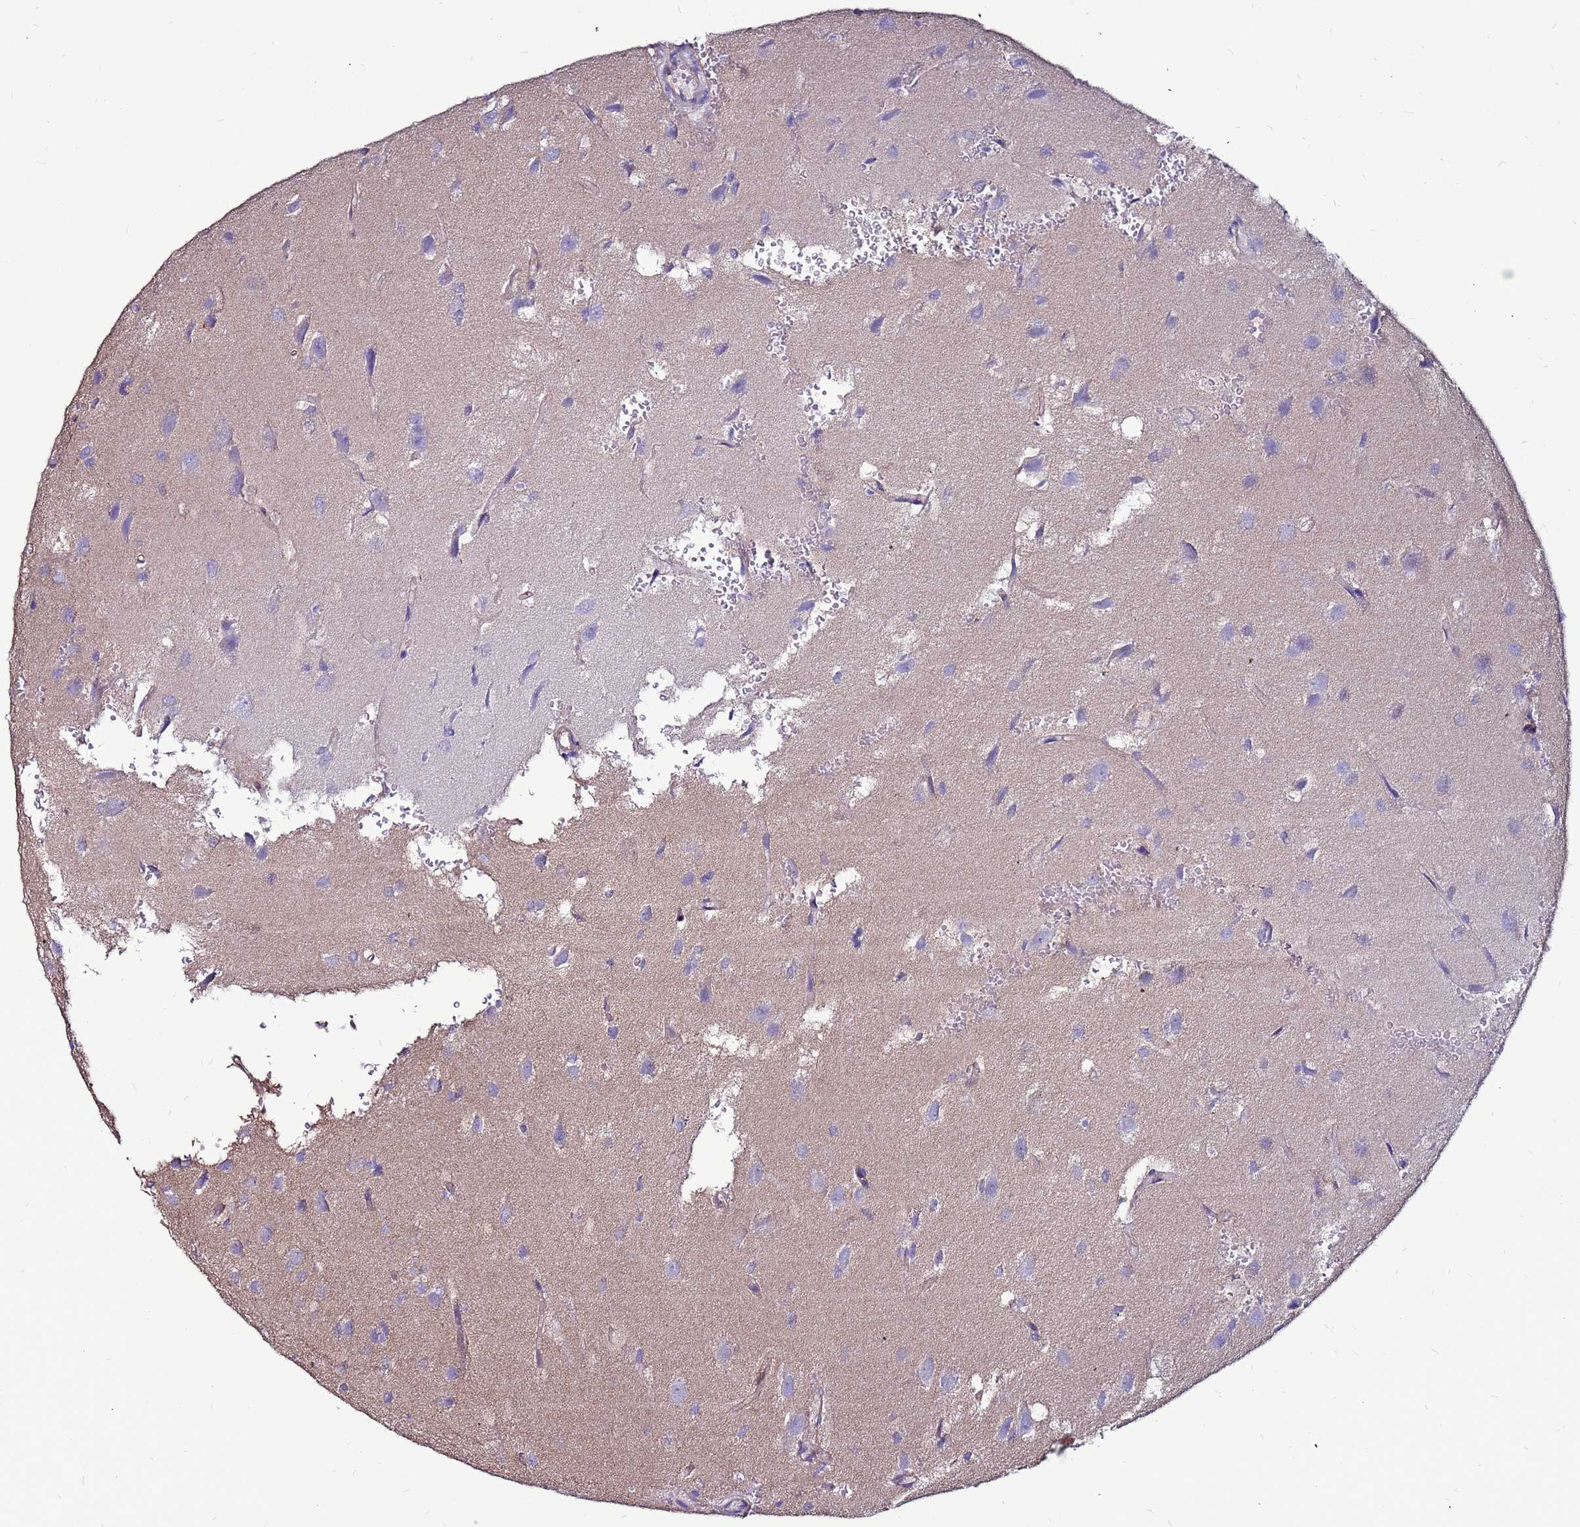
{"staining": {"intensity": "negative", "quantity": "none", "location": "none"}, "tissue": "glioma", "cell_type": "Tumor cells", "image_type": "cancer", "snomed": [{"axis": "morphology", "description": "Glioma, malignant, High grade"}, {"axis": "topography", "description": "Brain"}], "caption": "Tumor cells are negative for protein expression in human malignant glioma (high-grade).", "gene": "NRN1L", "patient": {"sex": "female", "age": 50}}